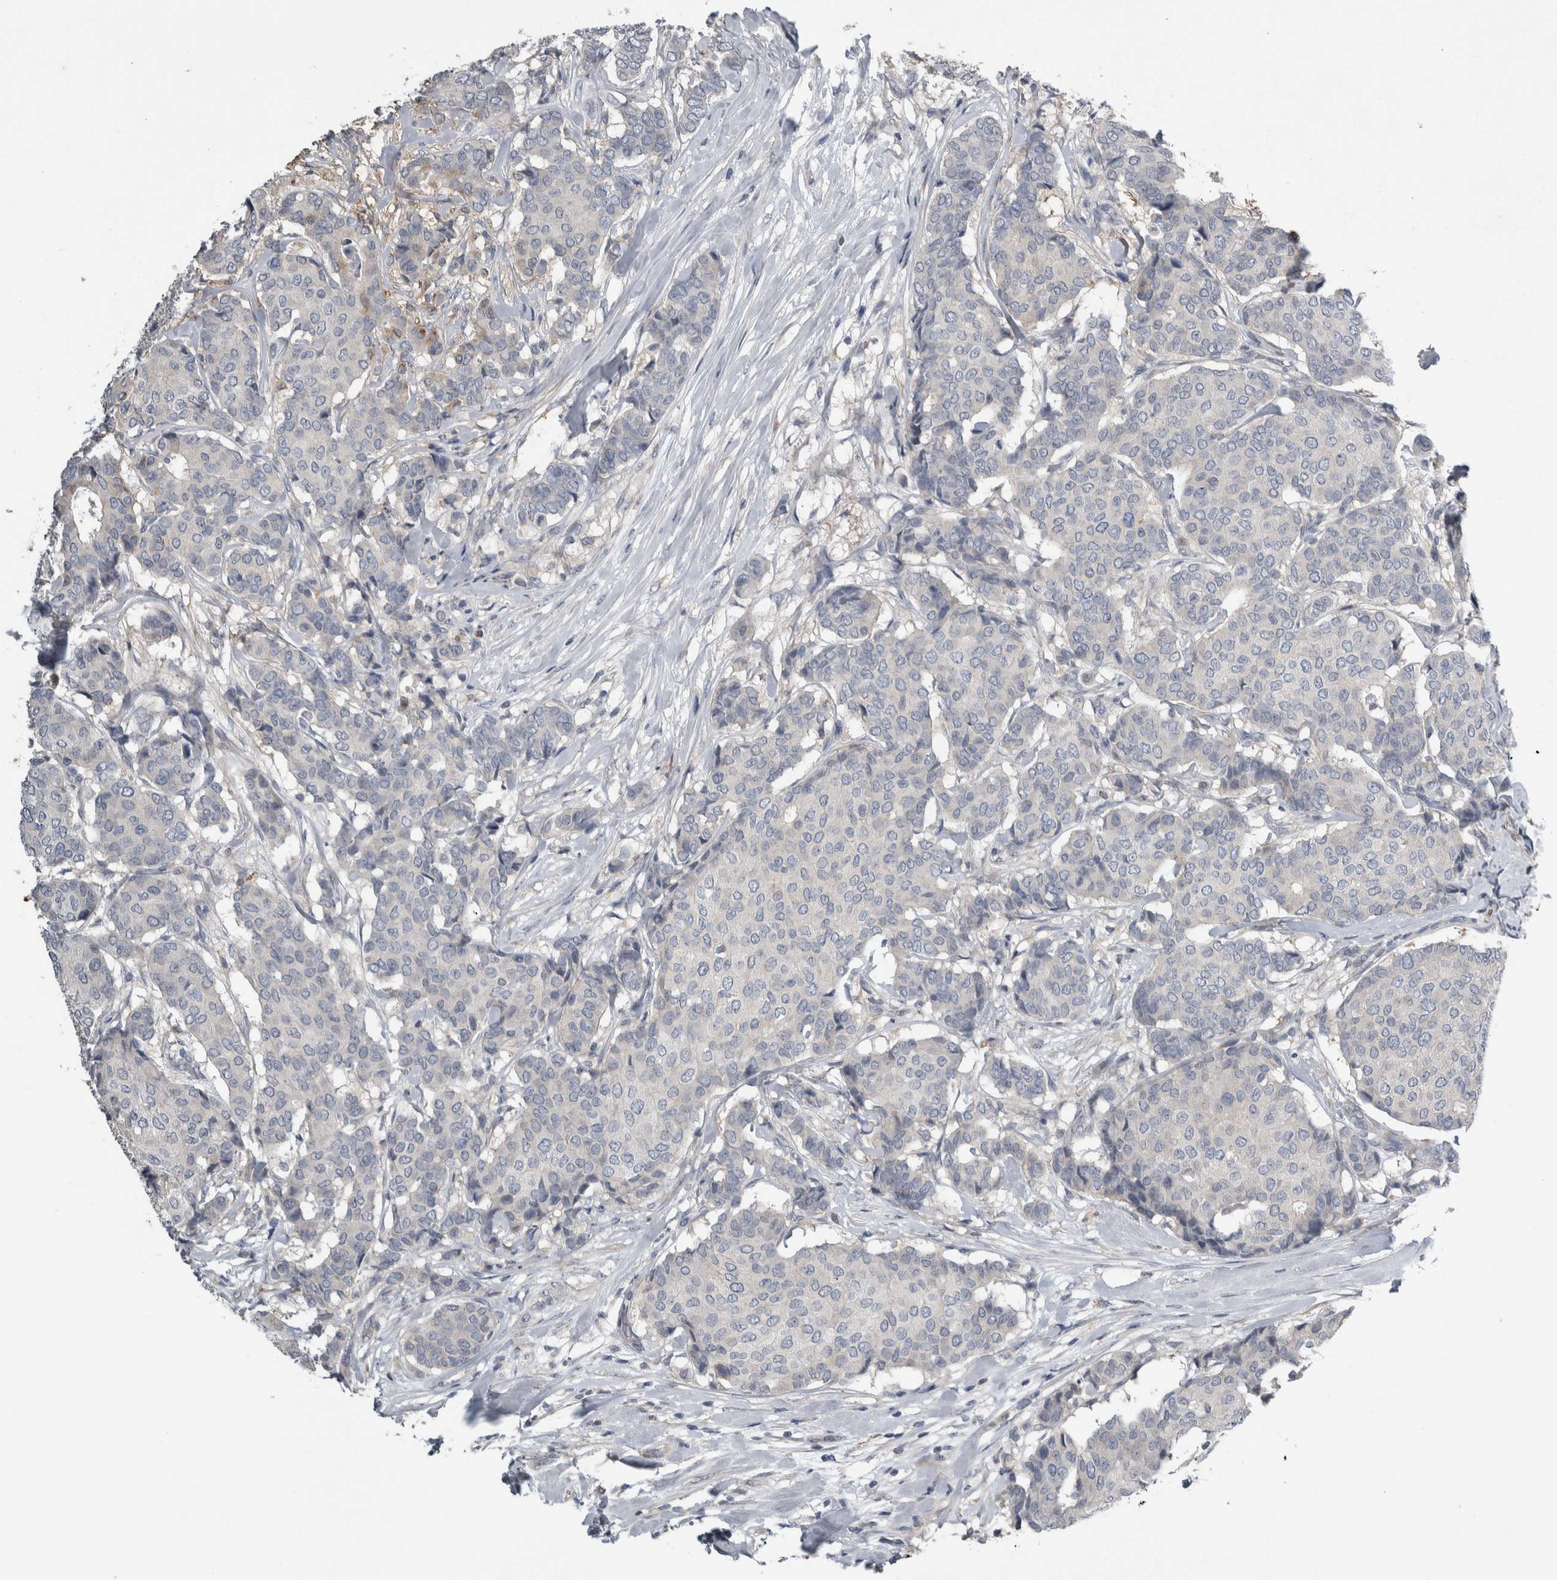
{"staining": {"intensity": "negative", "quantity": "none", "location": "none"}, "tissue": "breast cancer", "cell_type": "Tumor cells", "image_type": "cancer", "snomed": [{"axis": "morphology", "description": "Duct carcinoma"}, {"axis": "topography", "description": "Breast"}], "caption": "This is an immunohistochemistry (IHC) micrograph of human breast cancer. There is no positivity in tumor cells.", "gene": "NT5C2", "patient": {"sex": "female", "age": 75}}